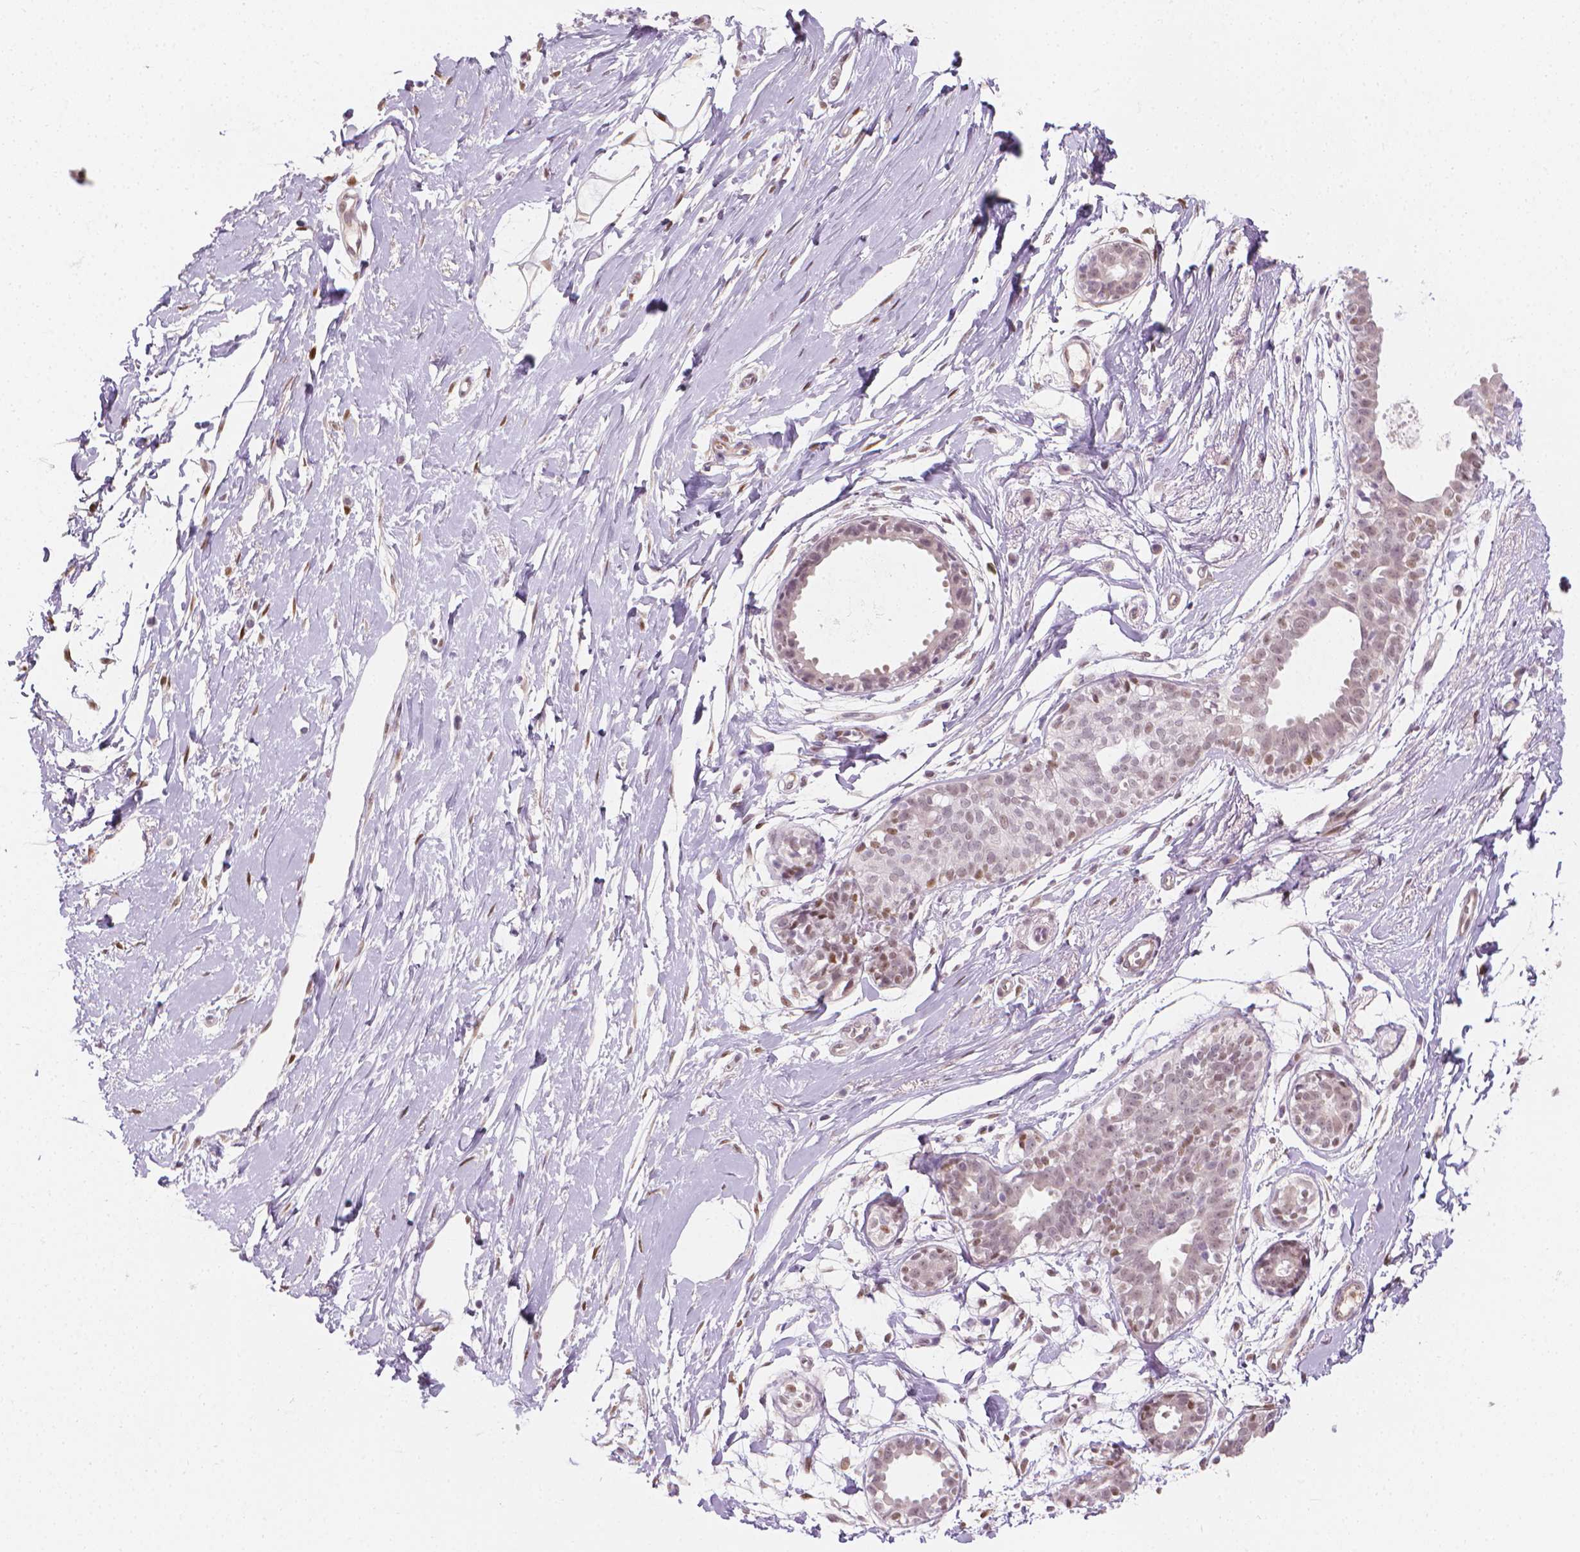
{"staining": {"intensity": "weak", "quantity": "25%-75%", "location": "nuclear"}, "tissue": "breast", "cell_type": "Adipocytes", "image_type": "normal", "snomed": [{"axis": "morphology", "description": "Normal tissue, NOS"}, {"axis": "topography", "description": "Breast"}], "caption": "A high-resolution micrograph shows immunohistochemistry (IHC) staining of unremarkable breast, which displays weak nuclear positivity in approximately 25%-75% of adipocytes.", "gene": "CDKN1C", "patient": {"sex": "female", "age": 49}}